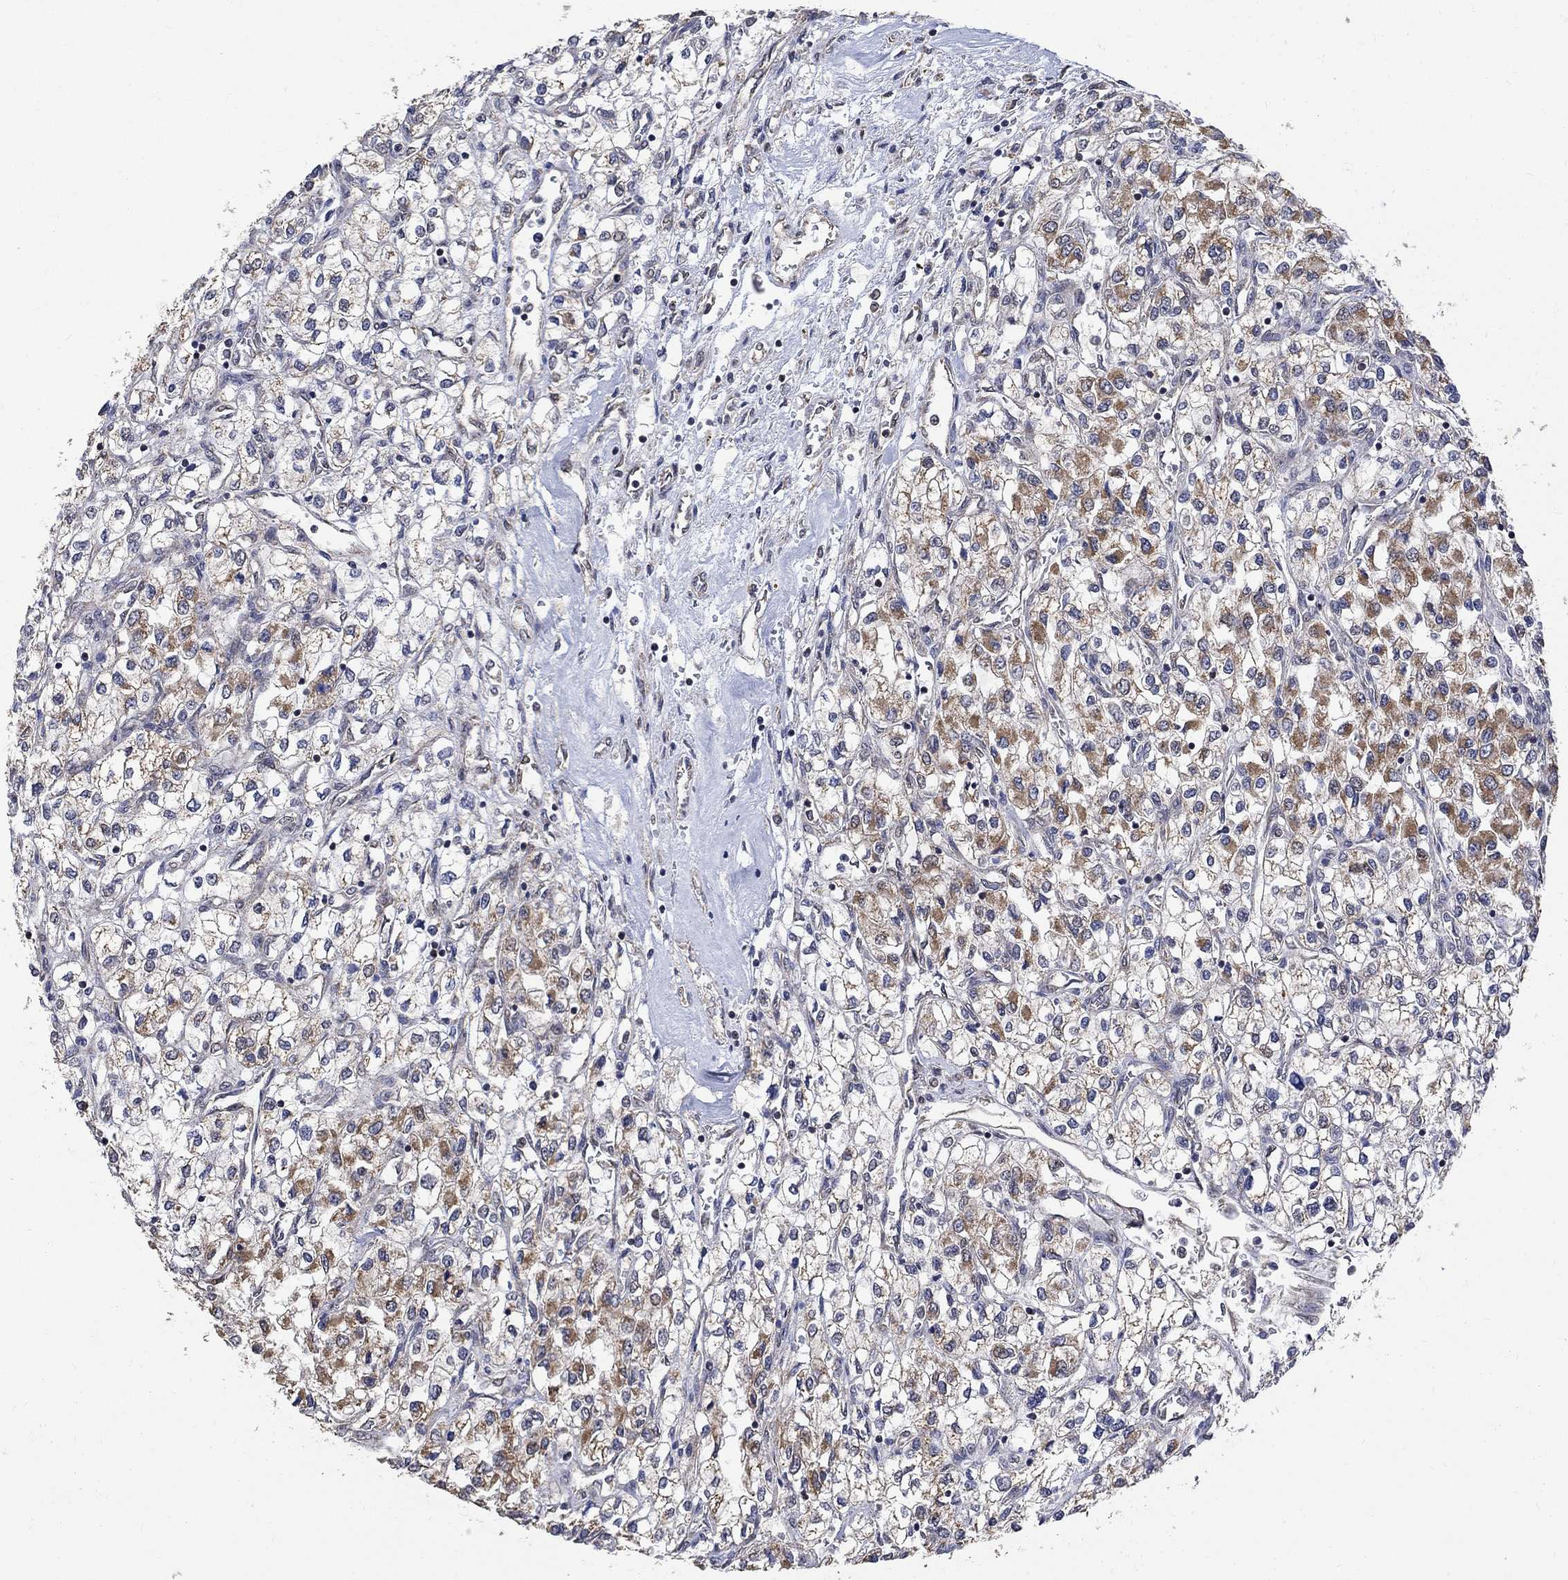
{"staining": {"intensity": "moderate", "quantity": "25%-75%", "location": "cytoplasmic/membranous"}, "tissue": "renal cancer", "cell_type": "Tumor cells", "image_type": "cancer", "snomed": [{"axis": "morphology", "description": "Adenocarcinoma, NOS"}, {"axis": "topography", "description": "Kidney"}], "caption": "Tumor cells demonstrate moderate cytoplasmic/membranous expression in about 25%-75% of cells in renal adenocarcinoma.", "gene": "ANKRA2", "patient": {"sex": "male", "age": 80}}